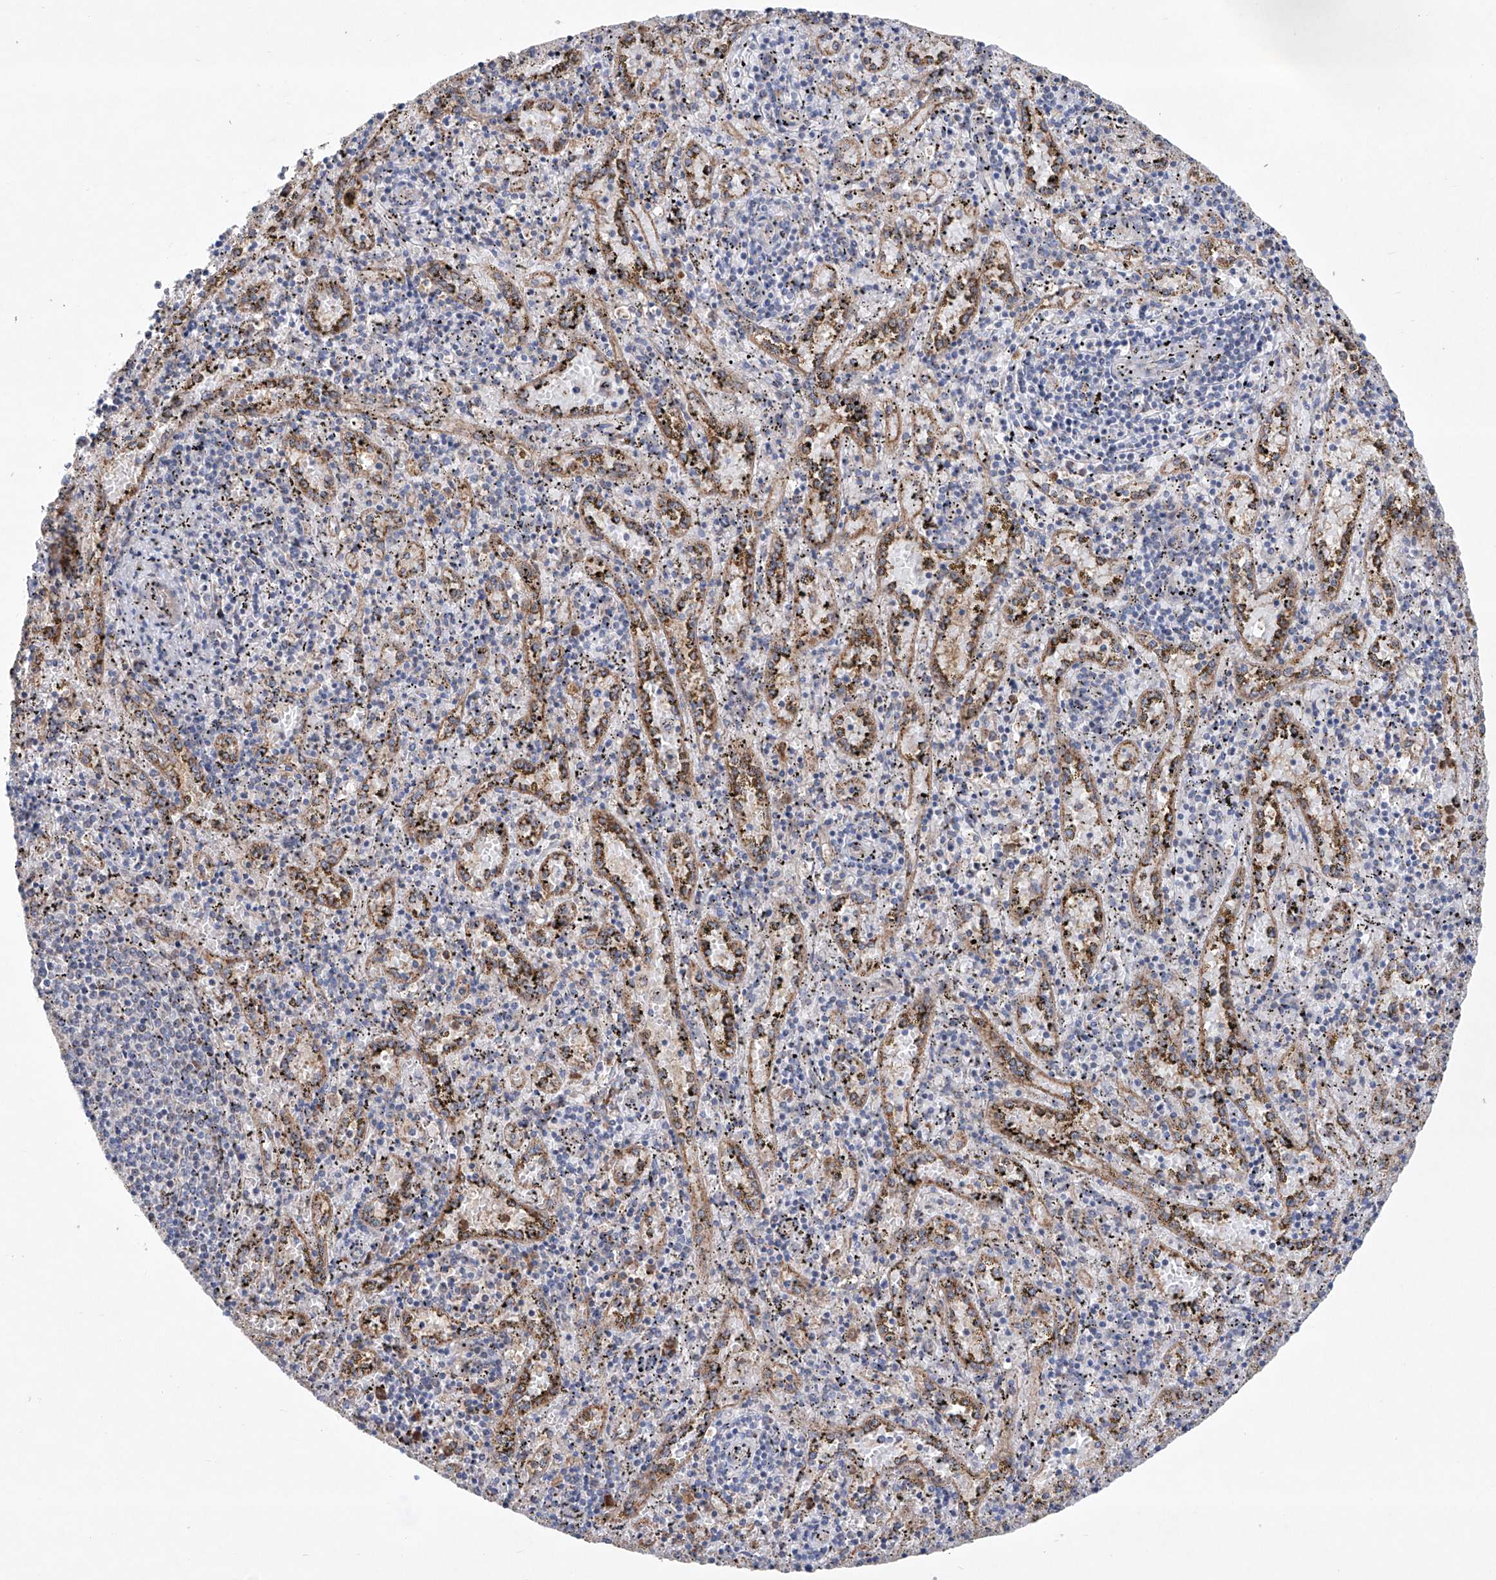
{"staining": {"intensity": "moderate", "quantity": "<25%", "location": "cytoplasmic/membranous"}, "tissue": "spleen", "cell_type": "Cells in red pulp", "image_type": "normal", "snomed": [{"axis": "morphology", "description": "Normal tissue, NOS"}, {"axis": "topography", "description": "Spleen"}], "caption": "Protein expression analysis of normal spleen shows moderate cytoplasmic/membranous staining in about <25% of cells in red pulp.", "gene": "KLC4", "patient": {"sex": "male", "age": 11}}